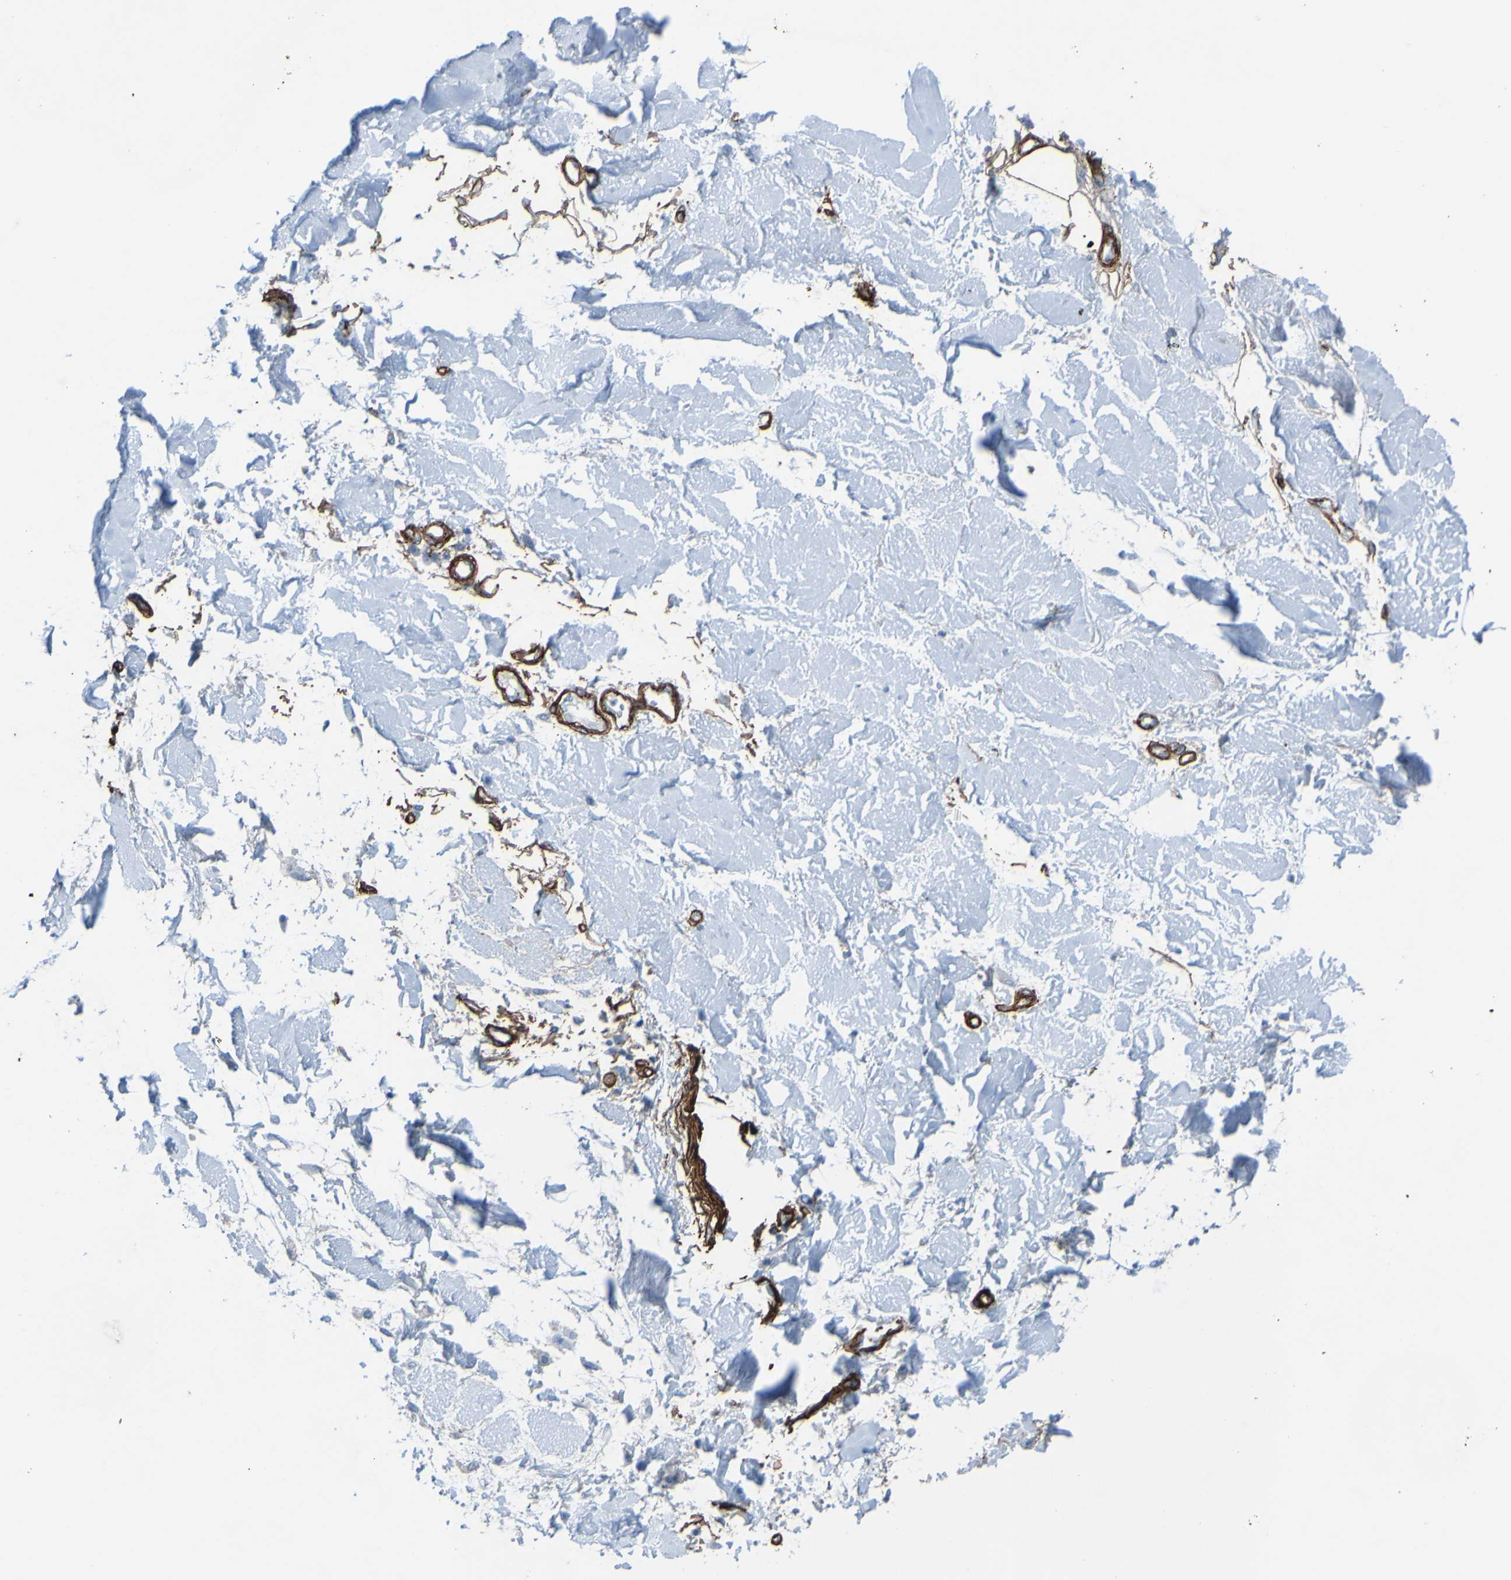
{"staining": {"intensity": "negative", "quantity": "none", "location": "none"}, "tissue": "soft tissue", "cell_type": "Fibroblasts", "image_type": "normal", "snomed": [{"axis": "morphology", "description": "Squamous cell carcinoma, NOS"}, {"axis": "topography", "description": "Skin"}], "caption": "High magnification brightfield microscopy of benign soft tissue stained with DAB (brown) and counterstained with hematoxylin (blue): fibroblasts show no significant expression.", "gene": "COL4A2", "patient": {"sex": "male", "age": 83}}